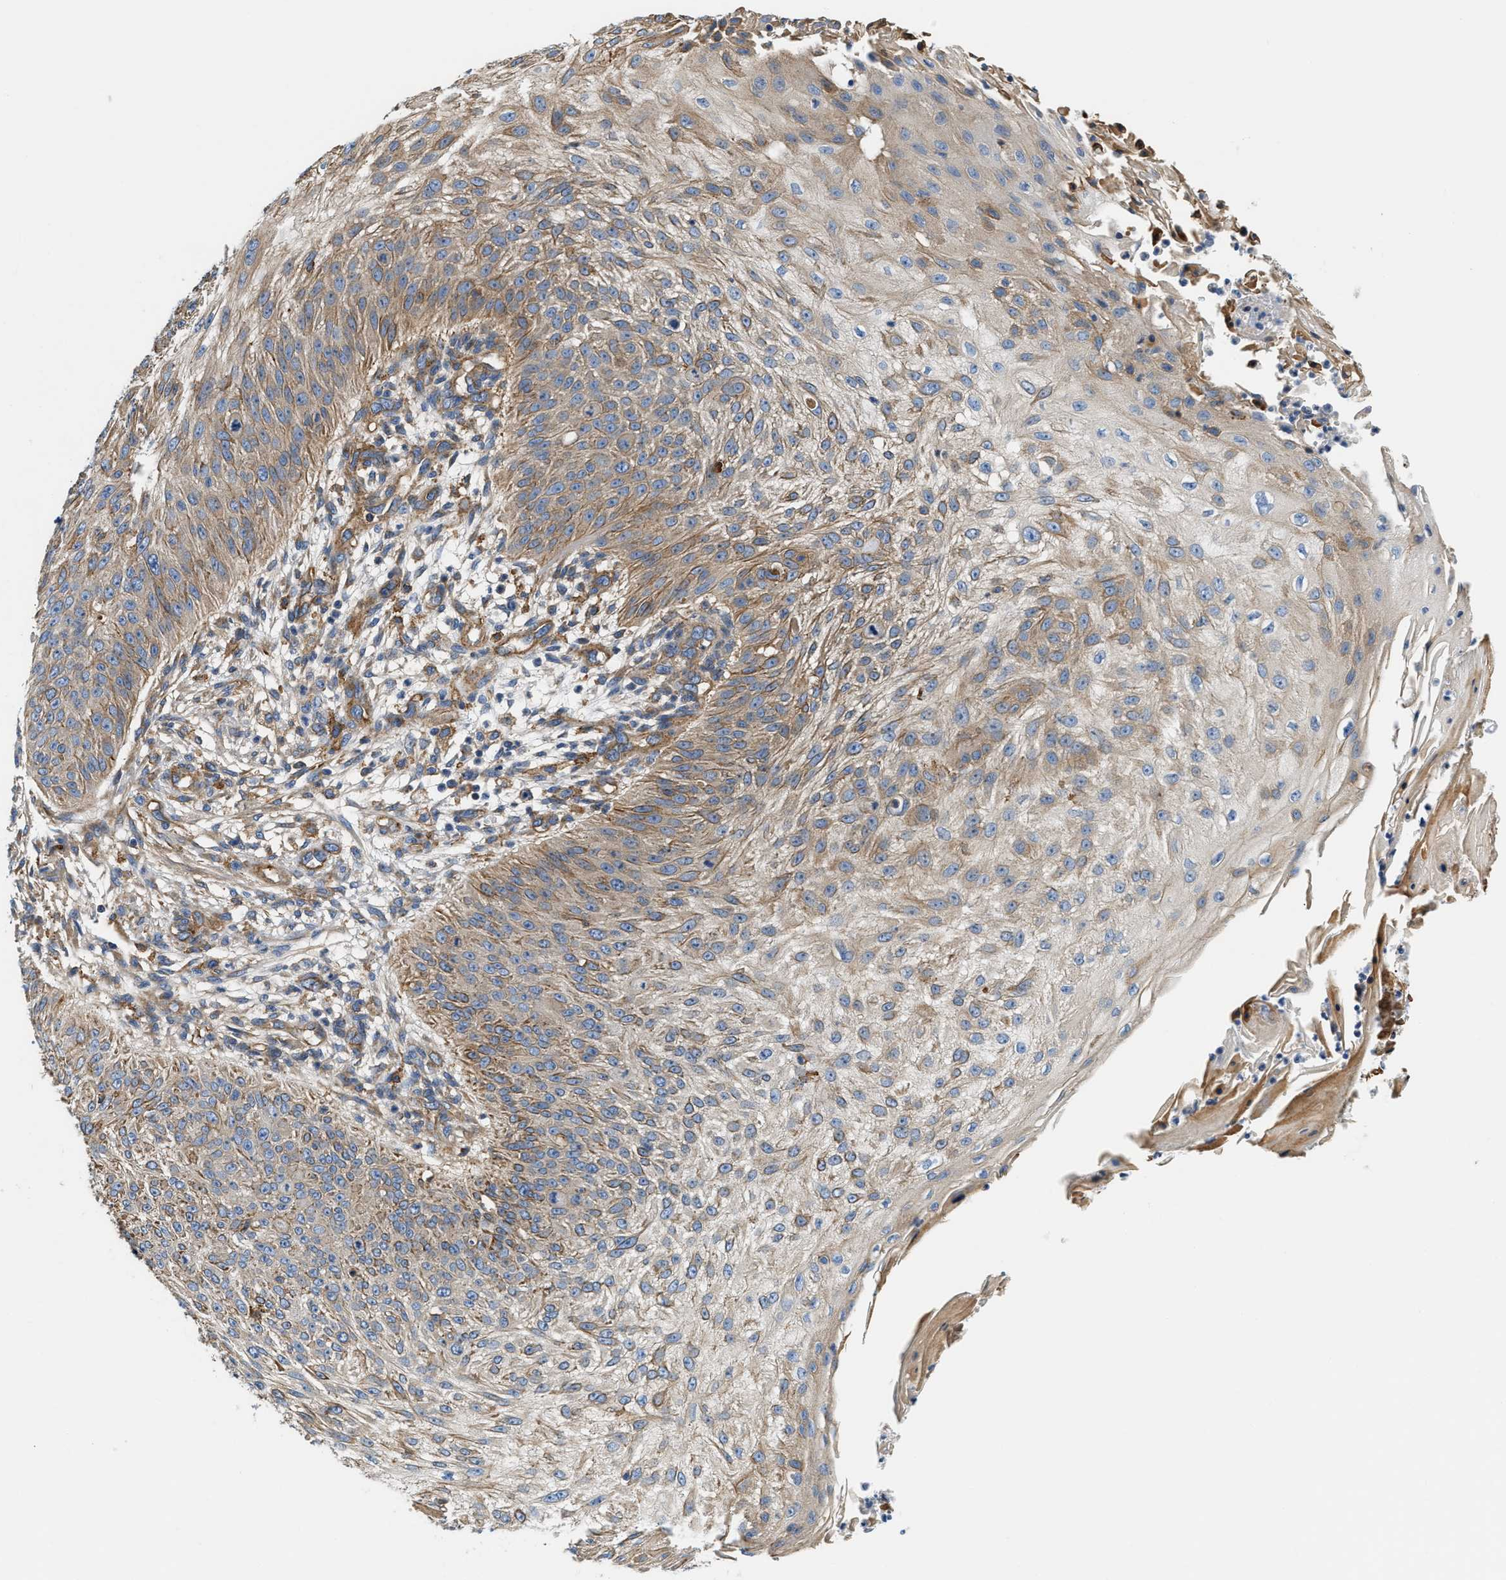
{"staining": {"intensity": "weak", "quantity": "25%-75%", "location": "cytoplasmic/membranous"}, "tissue": "skin cancer", "cell_type": "Tumor cells", "image_type": "cancer", "snomed": [{"axis": "morphology", "description": "Squamous cell carcinoma, NOS"}, {"axis": "topography", "description": "Skin"}], "caption": "An IHC micrograph of neoplastic tissue is shown. Protein staining in brown shows weak cytoplasmic/membranous positivity in skin cancer within tumor cells.", "gene": "NSUN7", "patient": {"sex": "female", "age": 80}}